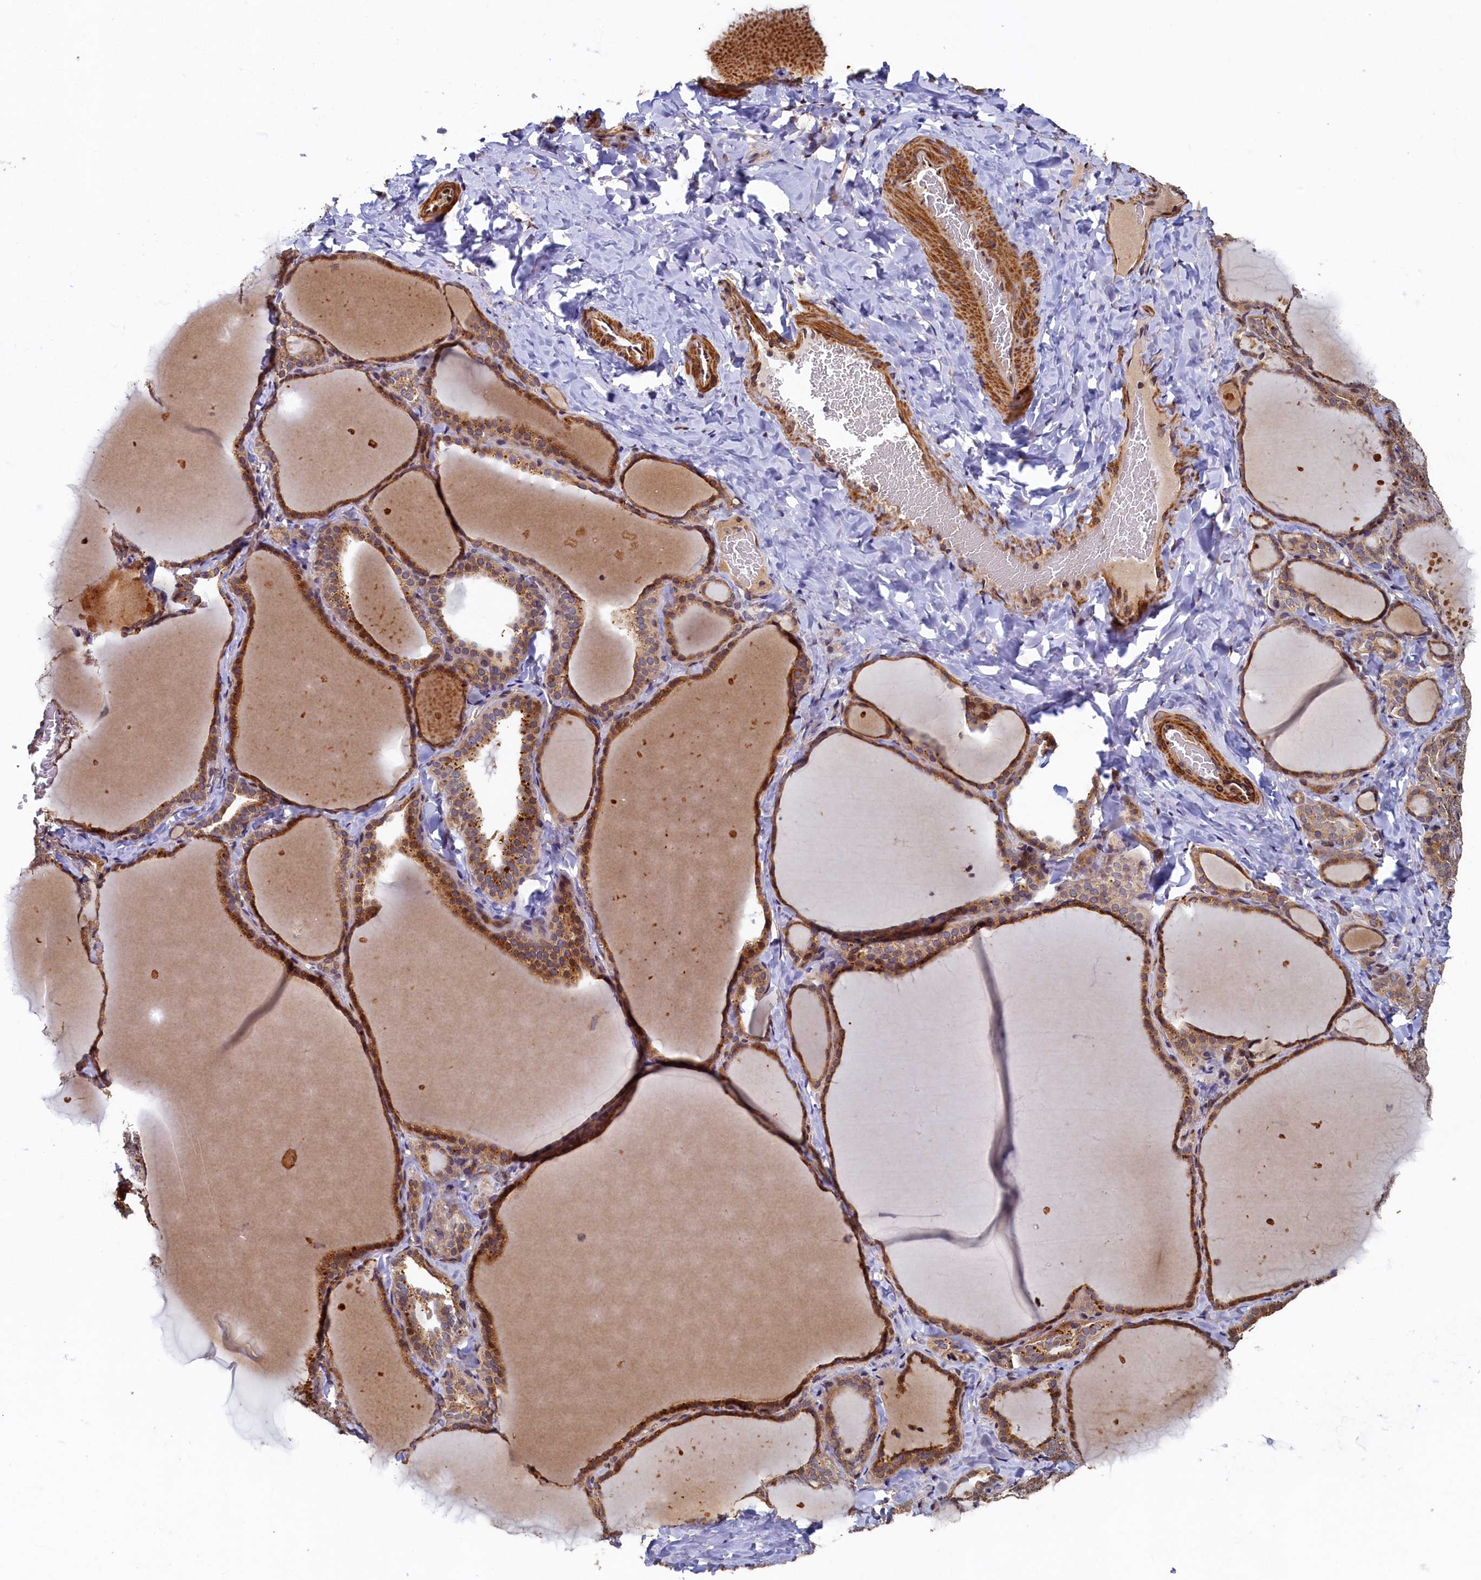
{"staining": {"intensity": "moderate", "quantity": ">75%", "location": "cytoplasmic/membranous"}, "tissue": "thyroid gland", "cell_type": "Glandular cells", "image_type": "normal", "snomed": [{"axis": "morphology", "description": "Normal tissue, NOS"}, {"axis": "topography", "description": "Thyroid gland"}], "caption": "Immunohistochemical staining of unremarkable thyroid gland shows moderate cytoplasmic/membranous protein positivity in about >75% of glandular cells.", "gene": "TMEM181", "patient": {"sex": "female", "age": 22}}